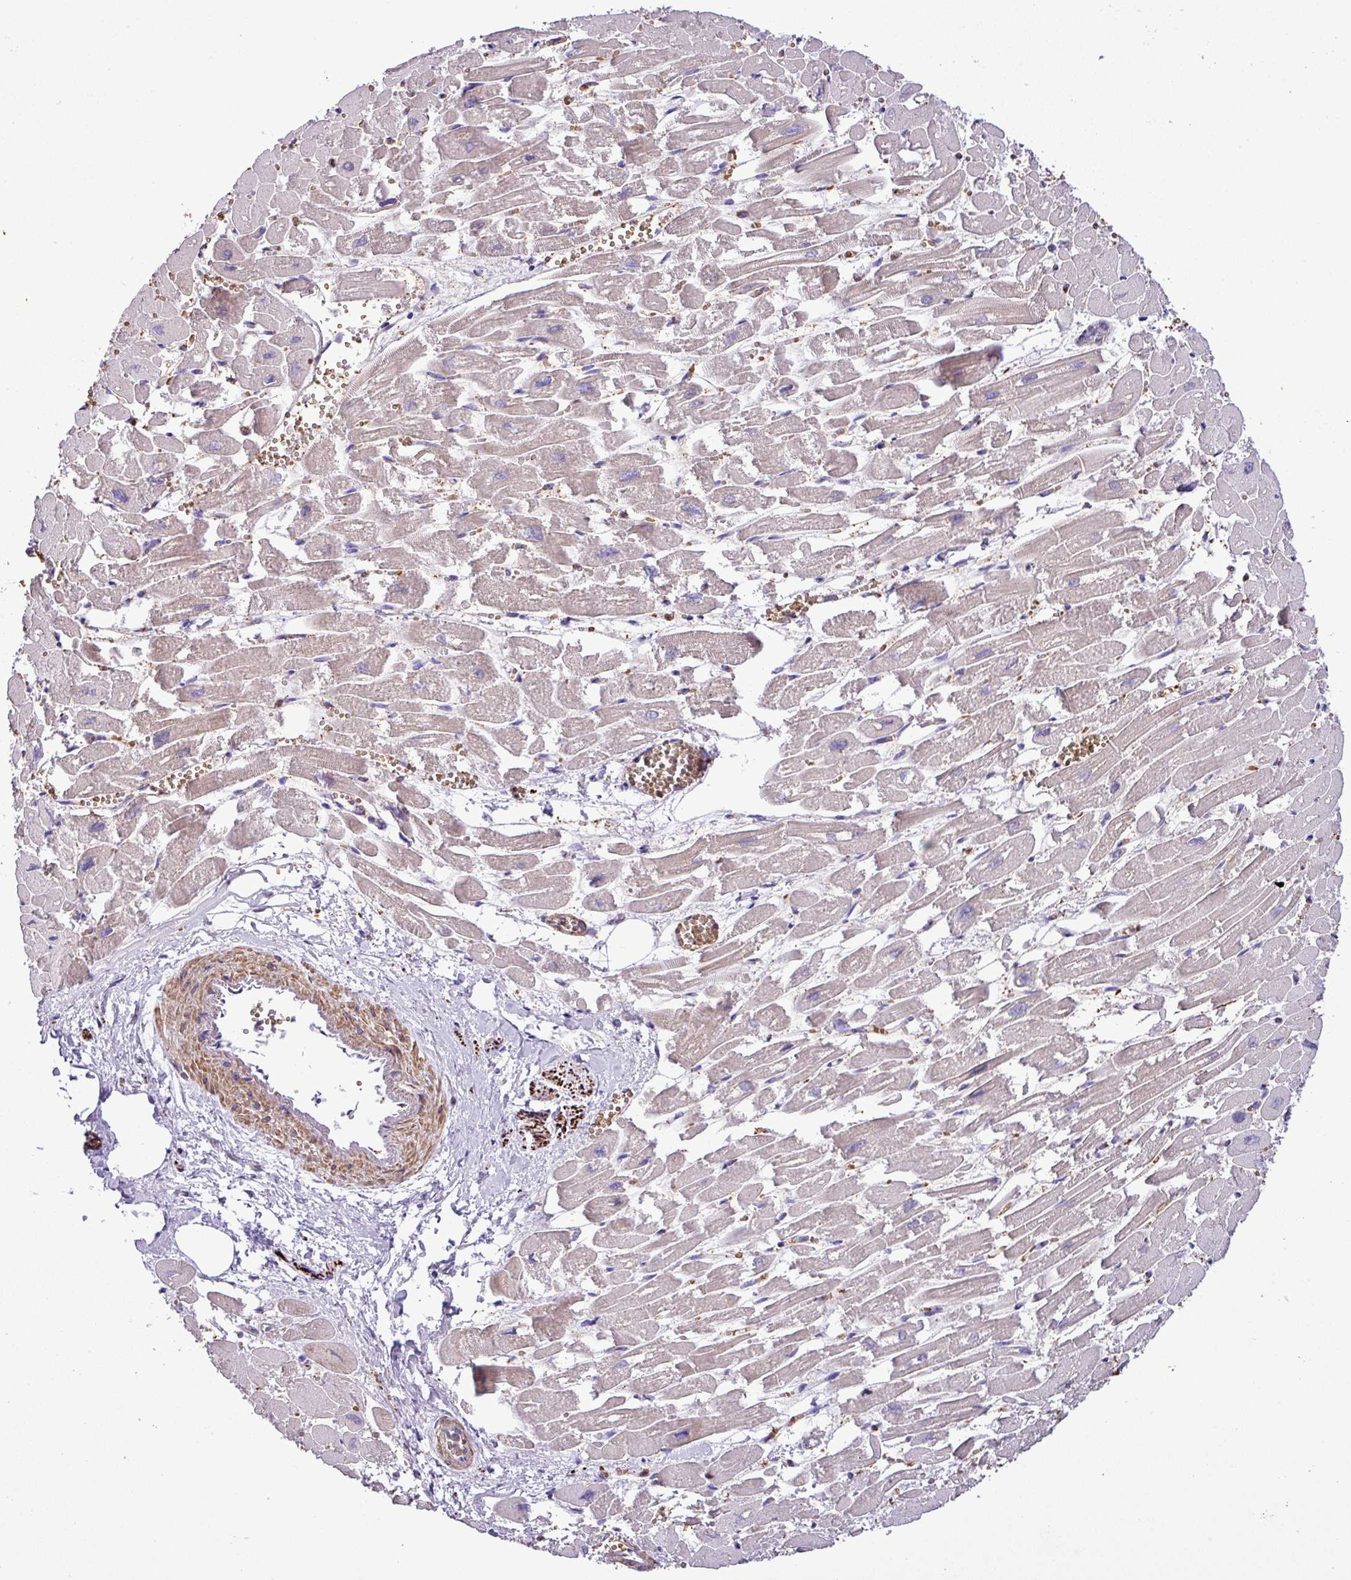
{"staining": {"intensity": "weak", "quantity": "25%-75%", "location": "cytoplasmic/membranous"}, "tissue": "heart muscle", "cell_type": "Cardiomyocytes", "image_type": "normal", "snomed": [{"axis": "morphology", "description": "Normal tissue, NOS"}, {"axis": "topography", "description": "Heart"}], "caption": "Heart muscle stained with IHC demonstrates weak cytoplasmic/membranous staining in about 25%-75% of cardiomyocytes. Using DAB (3,3'-diaminobenzidine) (brown) and hematoxylin (blue) stains, captured at high magnification using brightfield microscopy.", "gene": "MGAT4B", "patient": {"sex": "male", "age": 54}}